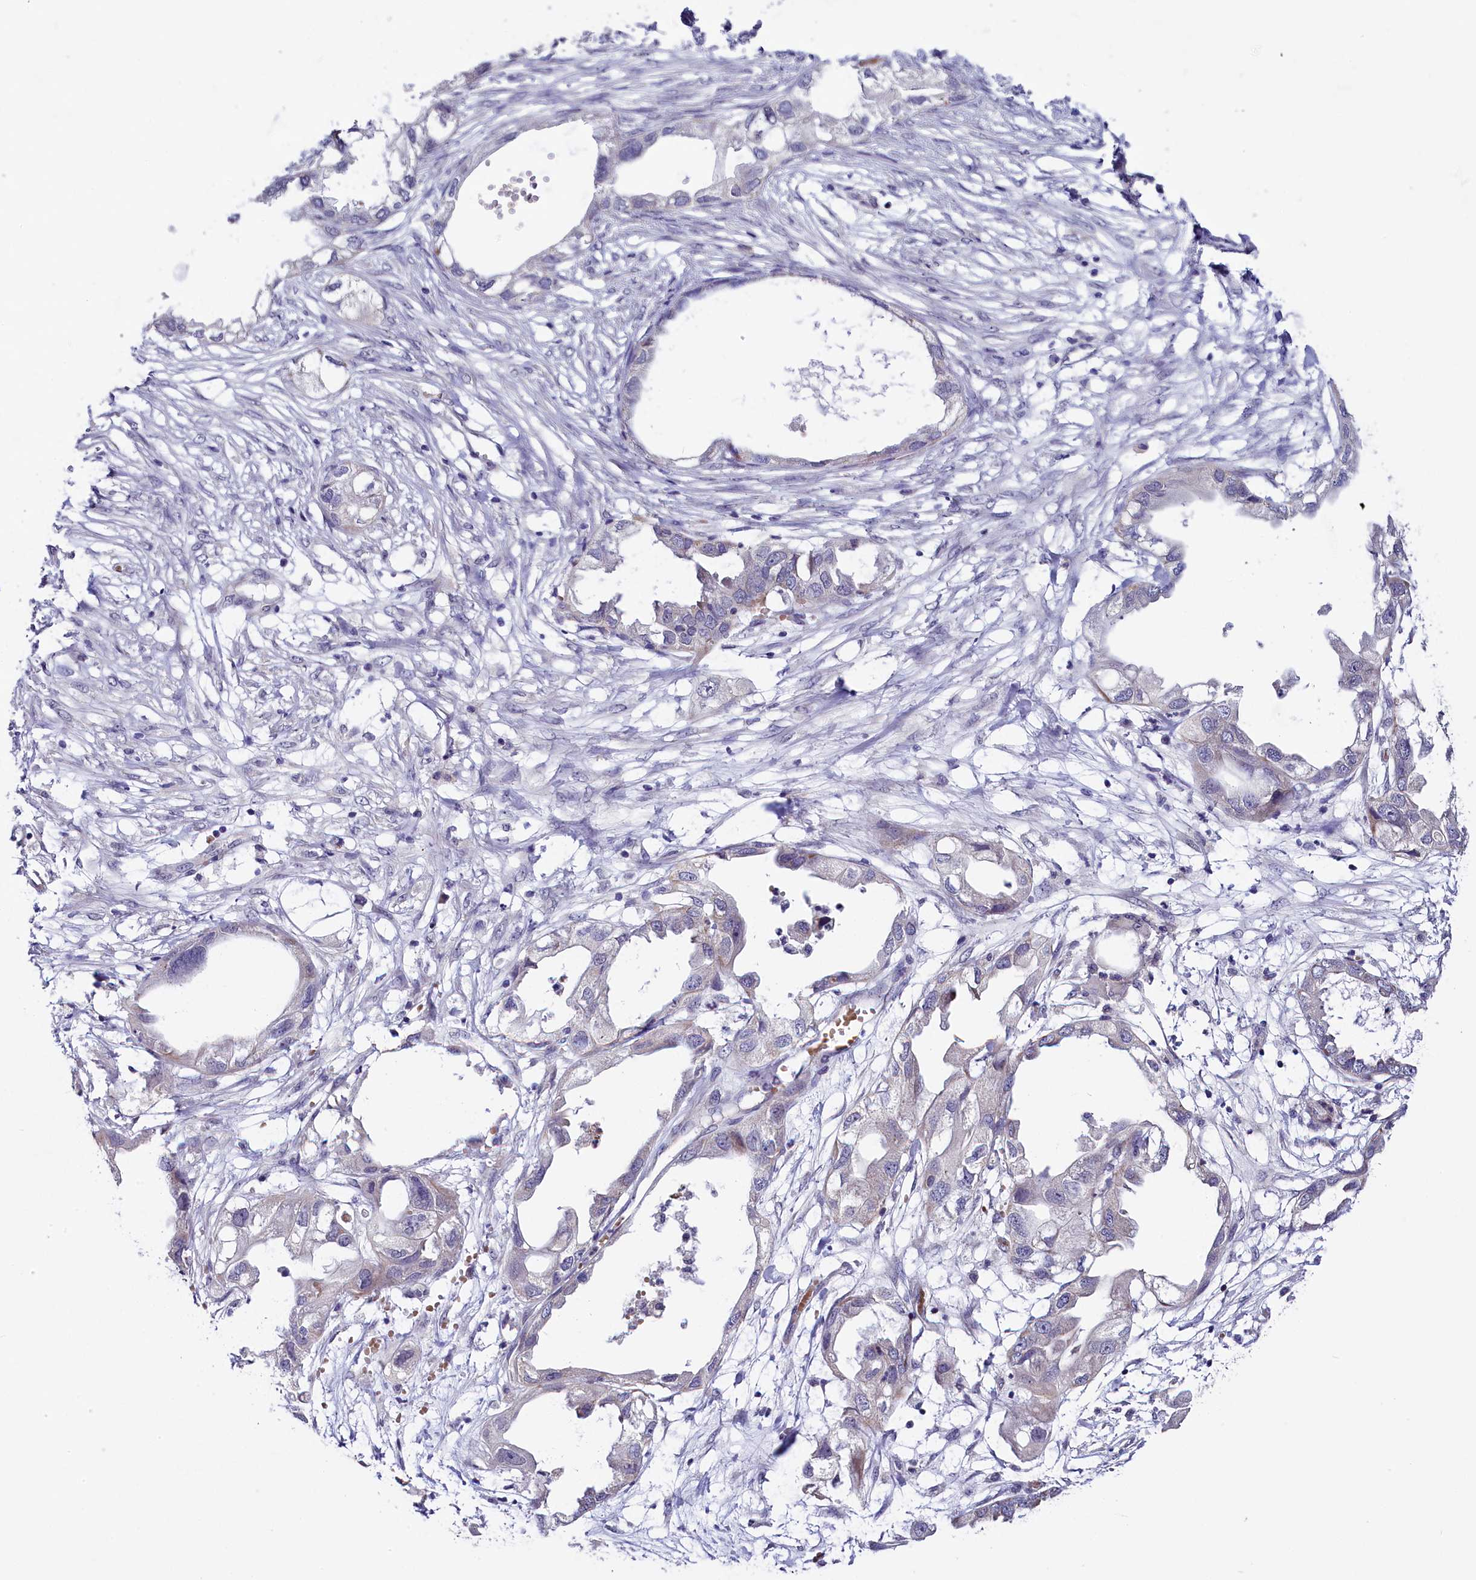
{"staining": {"intensity": "negative", "quantity": "none", "location": "none"}, "tissue": "endometrial cancer", "cell_type": "Tumor cells", "image_type": "cancer", "snomed": [{"axis": "morphology", "description": "Adenocarcinoma, NOS"}, {"axis": "morphology", "description": "Adenocarcinoma, metastatic, NOS"}, {"axis": "topography", "description": "Adipose tissue"}, {"axis": "topography", "description": "Endometrium"}], "caption": "This histopathology image is of endometrial cancer (adenocarcinoma) stained with immunohistochemistry (IHC) to label a protein in brown with the nuclei are counter-stained blue. There is no staining in tumor cells.", "gene": "SLC39A6", "patient": {"sex": "female", "age": 67}}